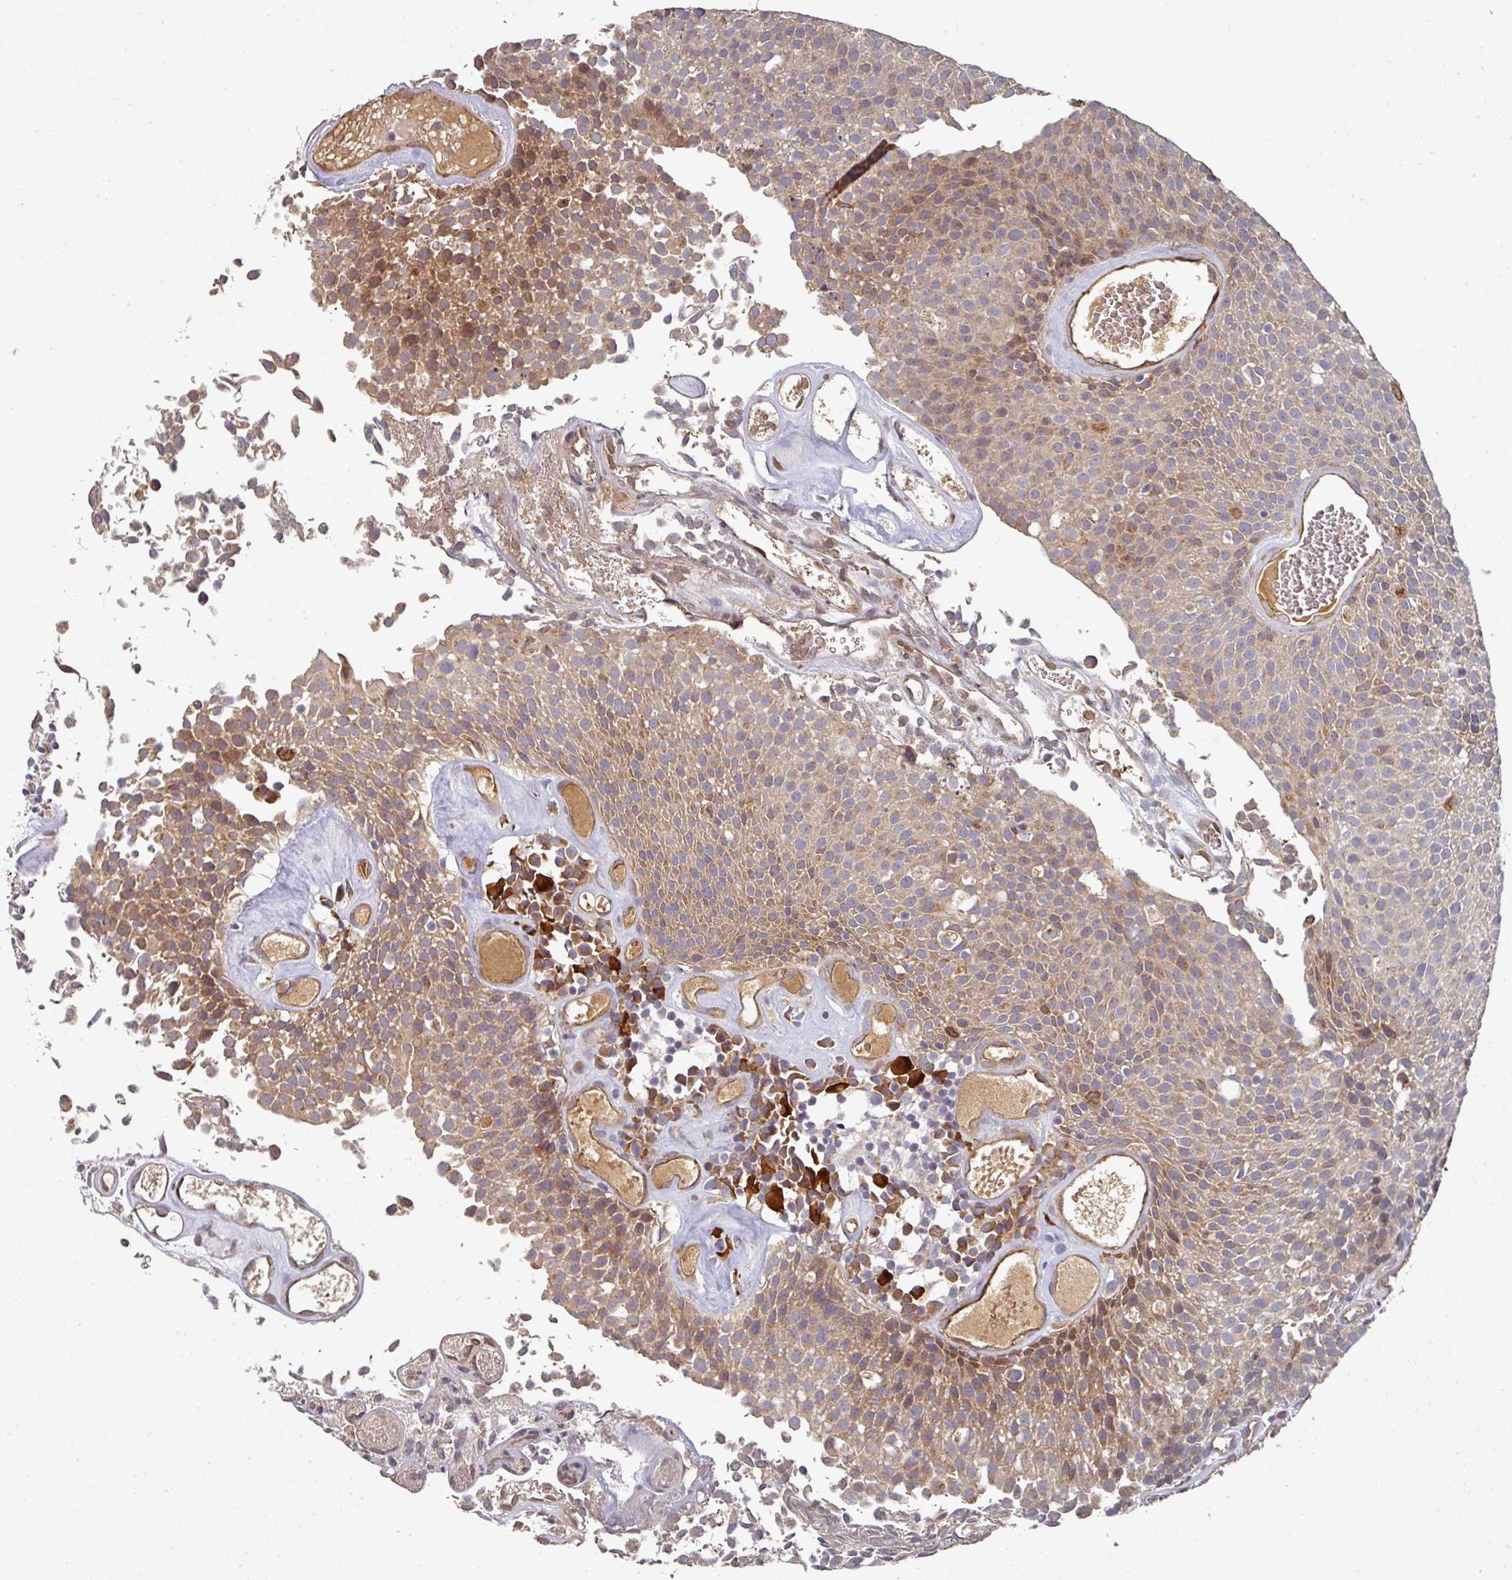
{"staining": {"intensity": "moderate", "quantity": "25%-75%", "location": "cytoplasmic/membranous"}, "tissue": "urothelial cancer", "cell_type": "Tumor cells", "image_type": "cancer", "snomed": [{"axis": "morphology", "description": "Urothelial carcinoma, Low grade"}, {"axis": "topography", "description": "Urinary bladder"}], "caption": "Low-grade urothelial carcinoma stained for a protein (brown) demonstrates moderate cytoplasmic/membranous positive positivity in approximately 25%-75% of tumor cells.", "gene": "EDEM2", "patient": {"sex": "female", "age": 79}}